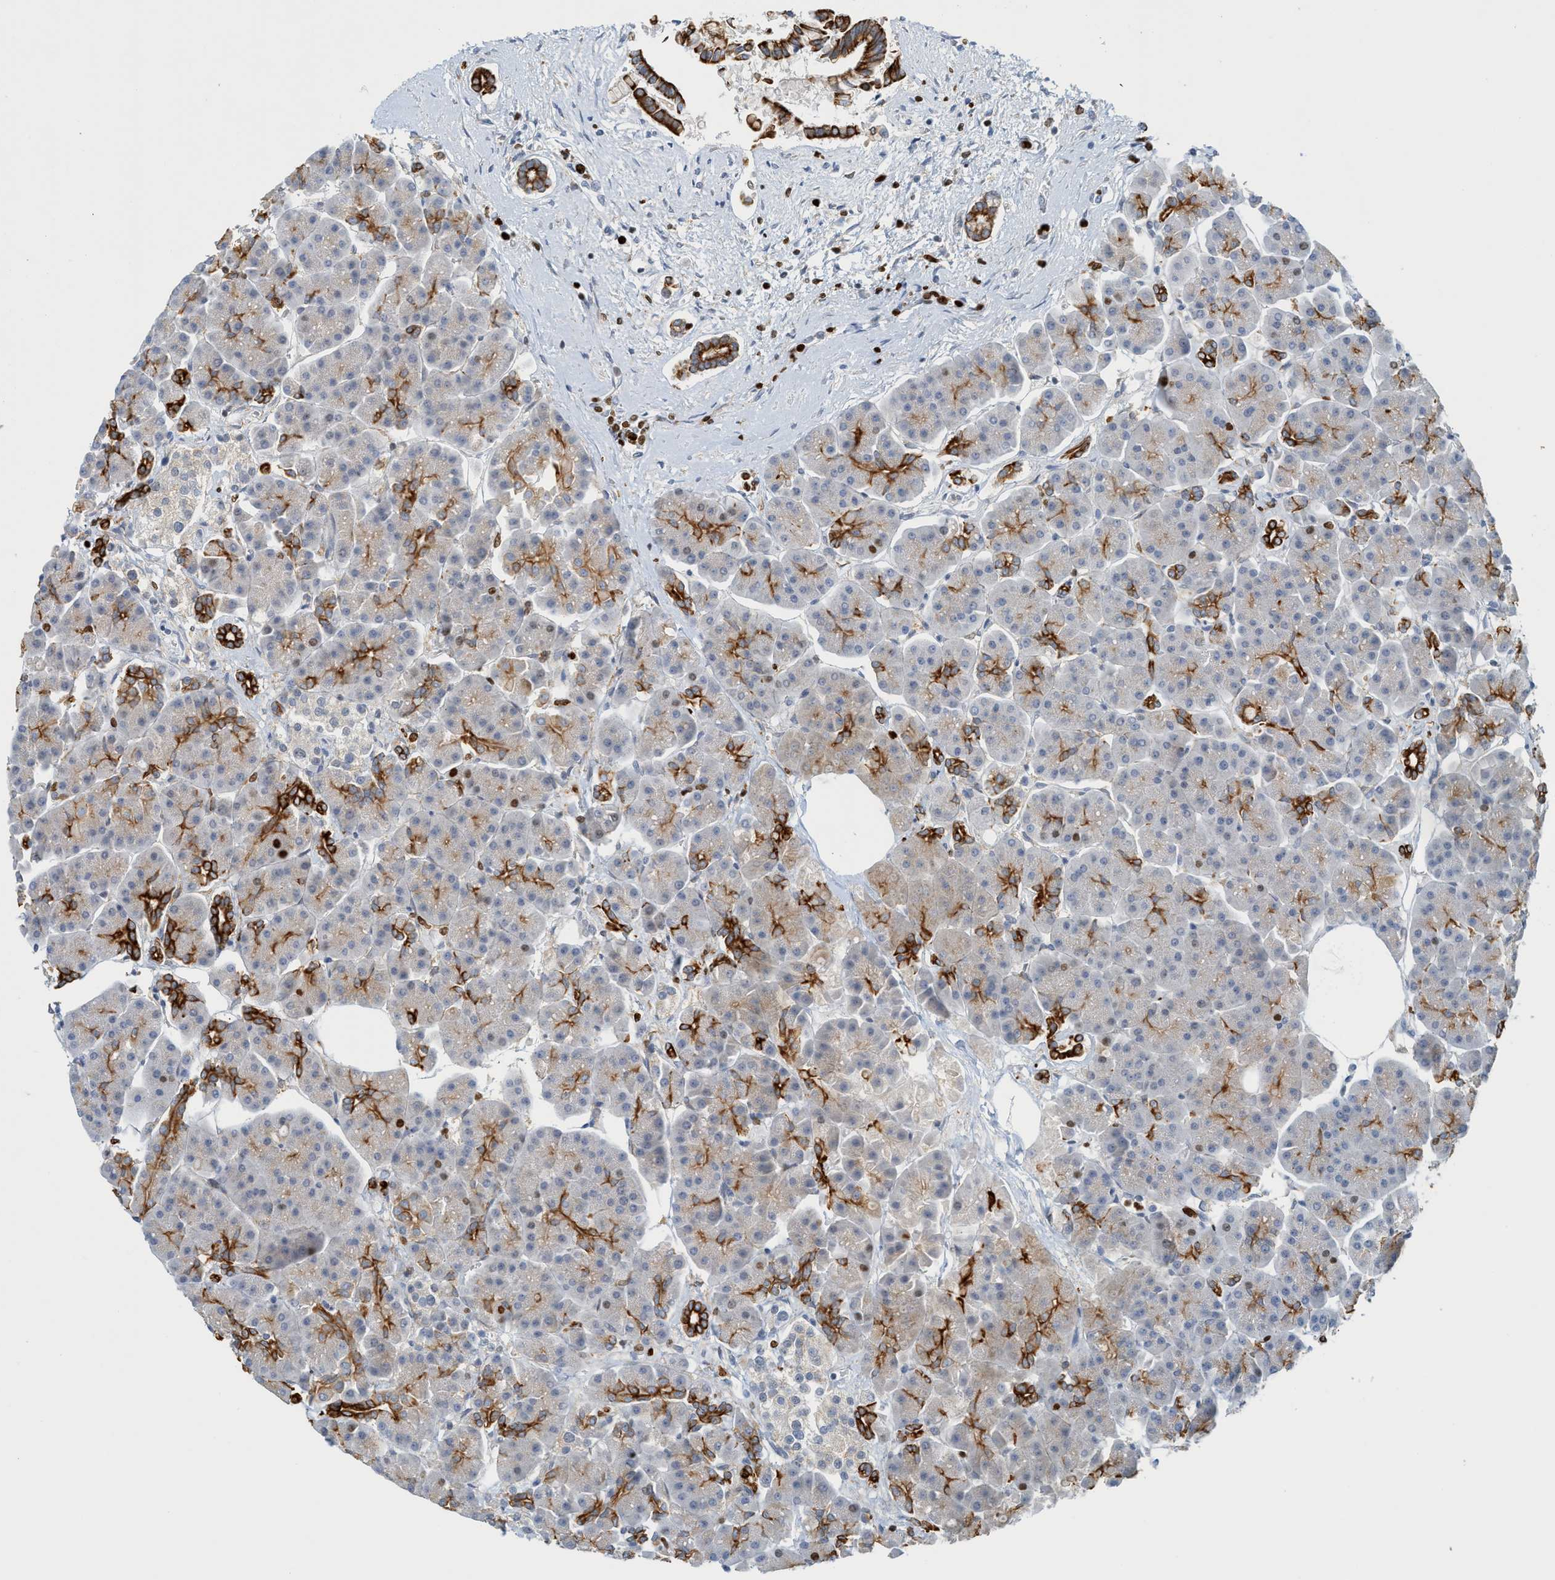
{"staining": {"intensity": "strong", "quantity": "<25%", "location": "cytoplasmic/membranous"}, "tissue": "pancreas", "cell_type": "Exocrine glandular cells", "image_type": "normal", "snomed": [{"axis": "morphology", "description": "Normal tissue, NOS"}, {"axis": "topography", "description": "Pancreas"}], "caption": "This is a photomicrograph of immunohistochemistry (IHC) staining of unremarkable pancreas, which shows strong staining in the cytoplasmic/membranous of exocrine glandular cells.", "gene": "SH3D19", "patient": {"sex": "female", "age": 70}}